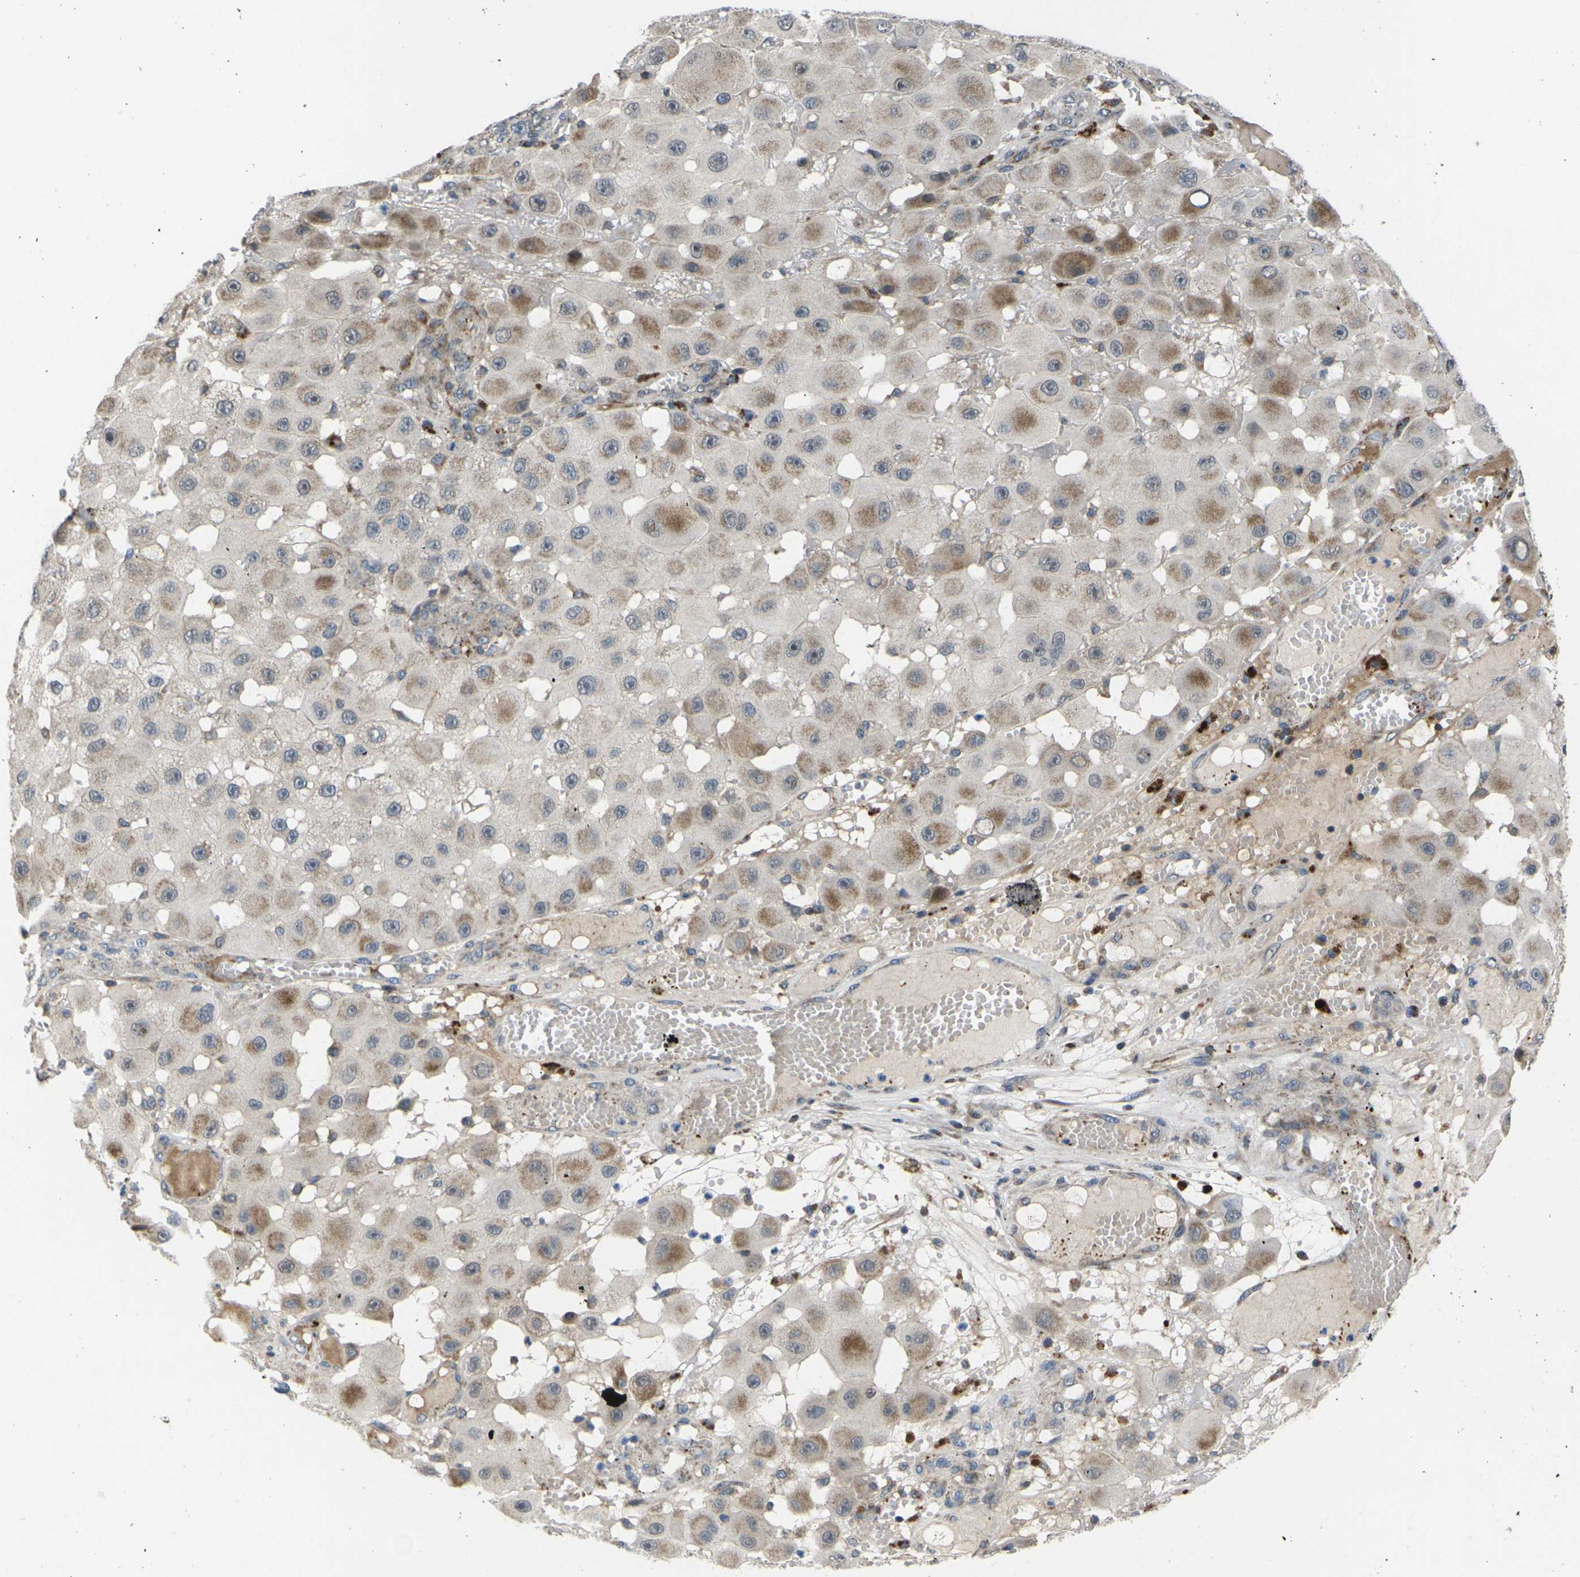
{"staining": {"intensity": "weak", "quantity": "25%-75%", "location": "cytoplasmic/membranous"}, "tissue": "melanoma", "cell_type": "Tumor cells", "image_type": "cancer", "snomed": [{"axis": "morphology", "description": "Malignant melanoma, NOS"}, {"axis": "topography", "description": "Skin"}], "caption": "Melanoma stained for a protein demonstrates weak cytoplasmic/membranous positivity in tumor cells. (Brightfield microscopy of DAB IHC at high magnification).", "gene": "RPS6KA3", "patient": {"sex": "female", "age": 81}}